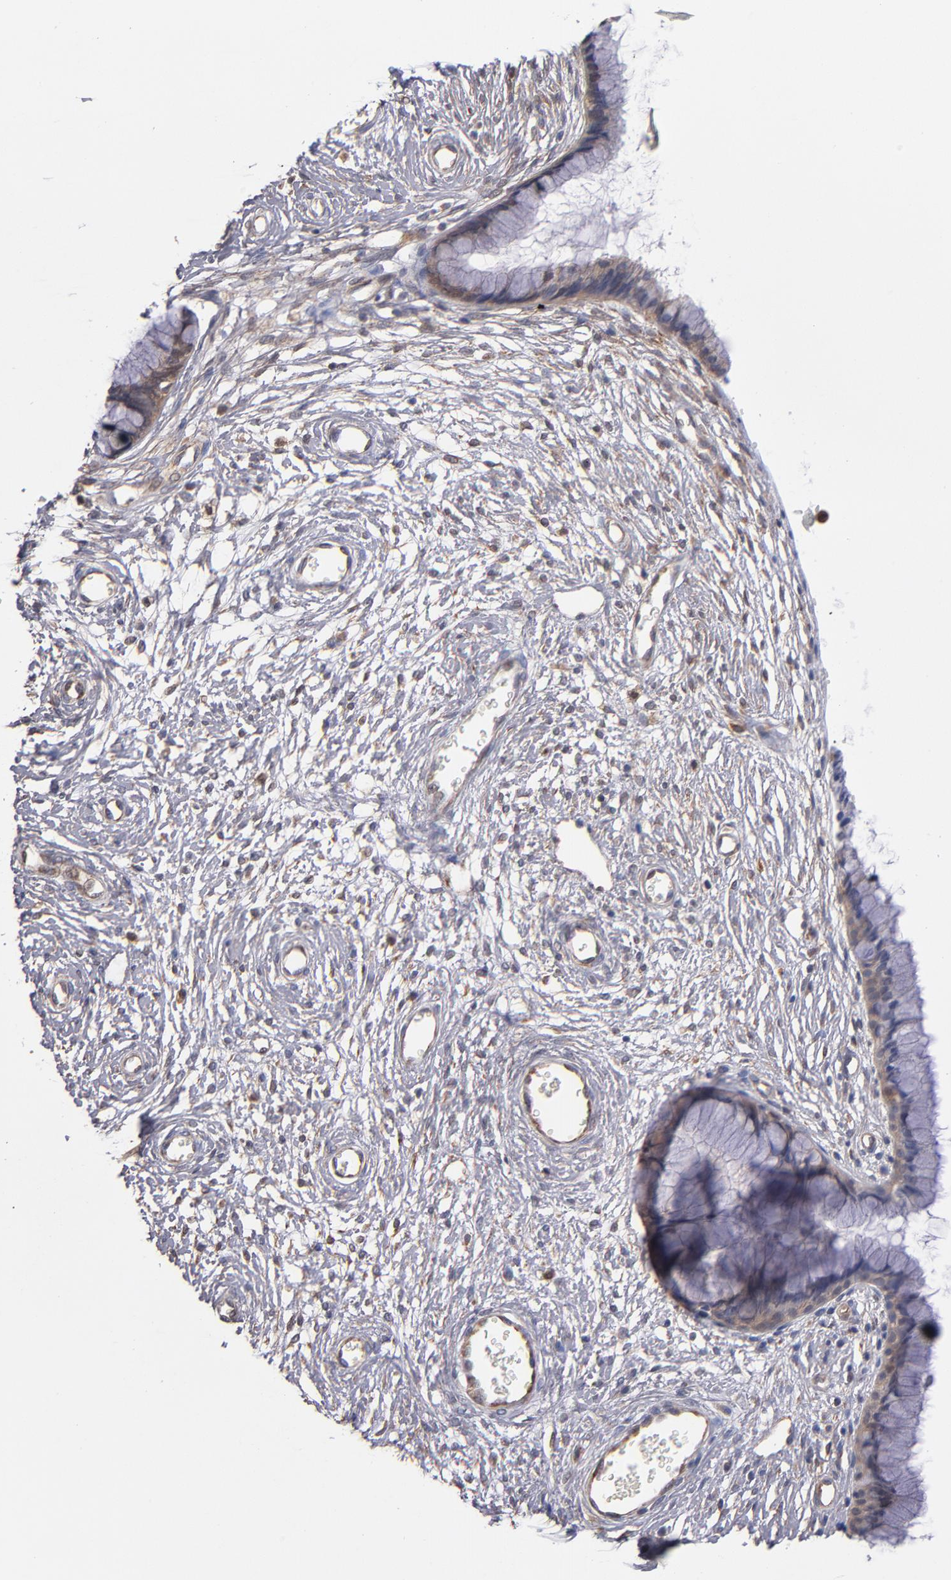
{"staining": {"intensity": "moderate", "quantity": ">75%", "location": "cytoplasmic/membranous"}, "tissue": "cervix", "cell_type": "Glandular cells", "image_type": "normal", "snomed": [{"axis": "morphology", "description": "Normal tissue, NOS"}, {"axis": "topography", "description": "Cervix"}], "caption": "This micrograph shows IHC staining of unremarkable human cervix, with medium moderate cytoplasmic/membranous positivity in about >75% of glandular cells.", "gene": "GMFB", "patient": {"sex": "female", "age": 55}}